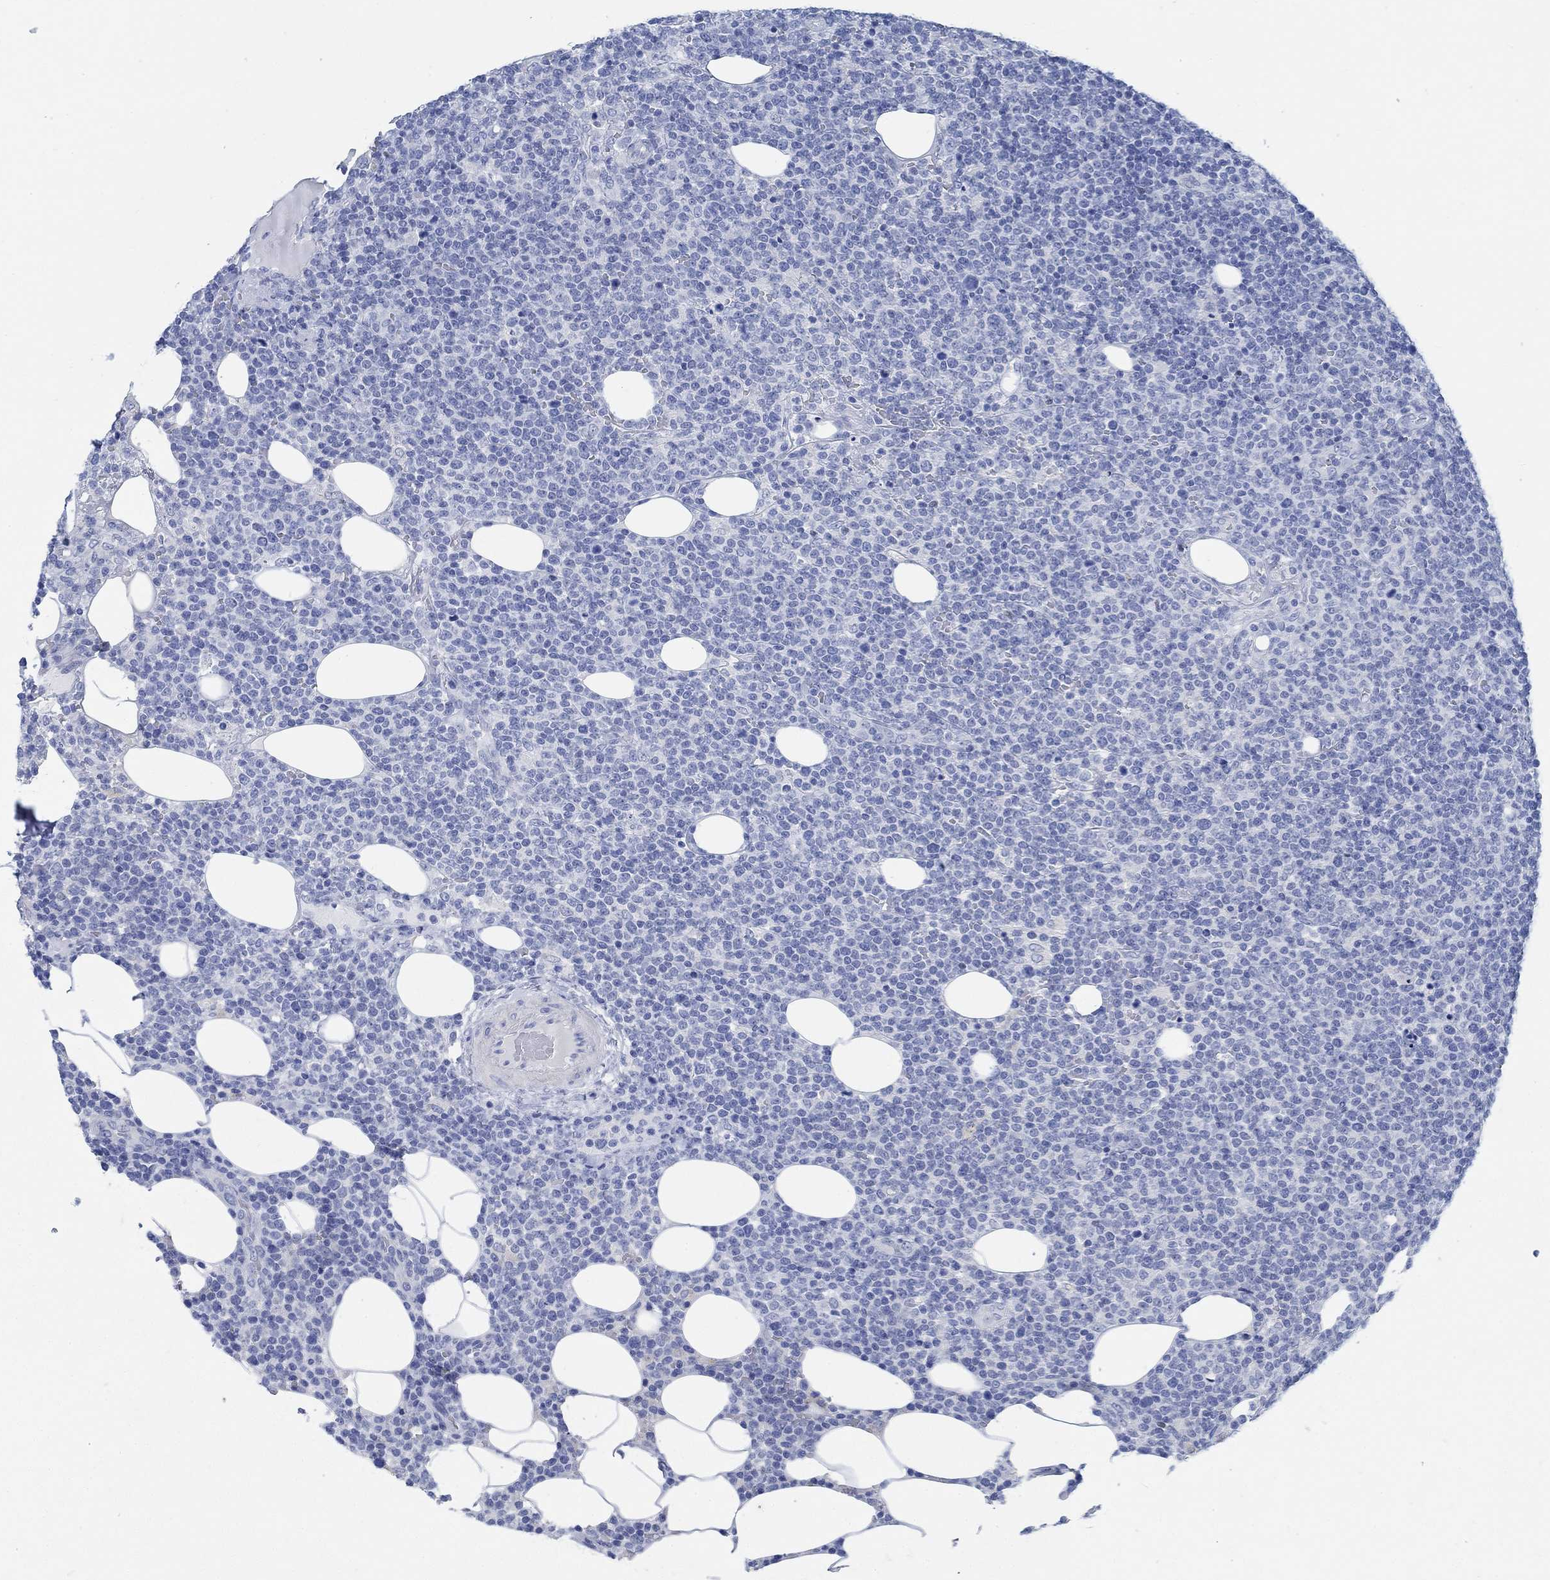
{"staining": {"intensity": "negative", "quantity": "none", "location": "none"}, "tissue": "lymphoma", "cell_type": "Tumor cells", "image_type": "cancer", "snomed": [{"axis": "morphology", "description": "Malignant lymphoma, non-Hodgkin's type, High grade"}, {"axis": "topography", "description": "Lymph node"}], "caption": "This histopathology image is of lymphoma stained with immunohistochemistry (IHC) to label a protein in brown with the nuclei are counter-stained blue. There is no staining in tumor cells.", "gene": "RBM20", "patient": {"sex": "male", "age": 61}}